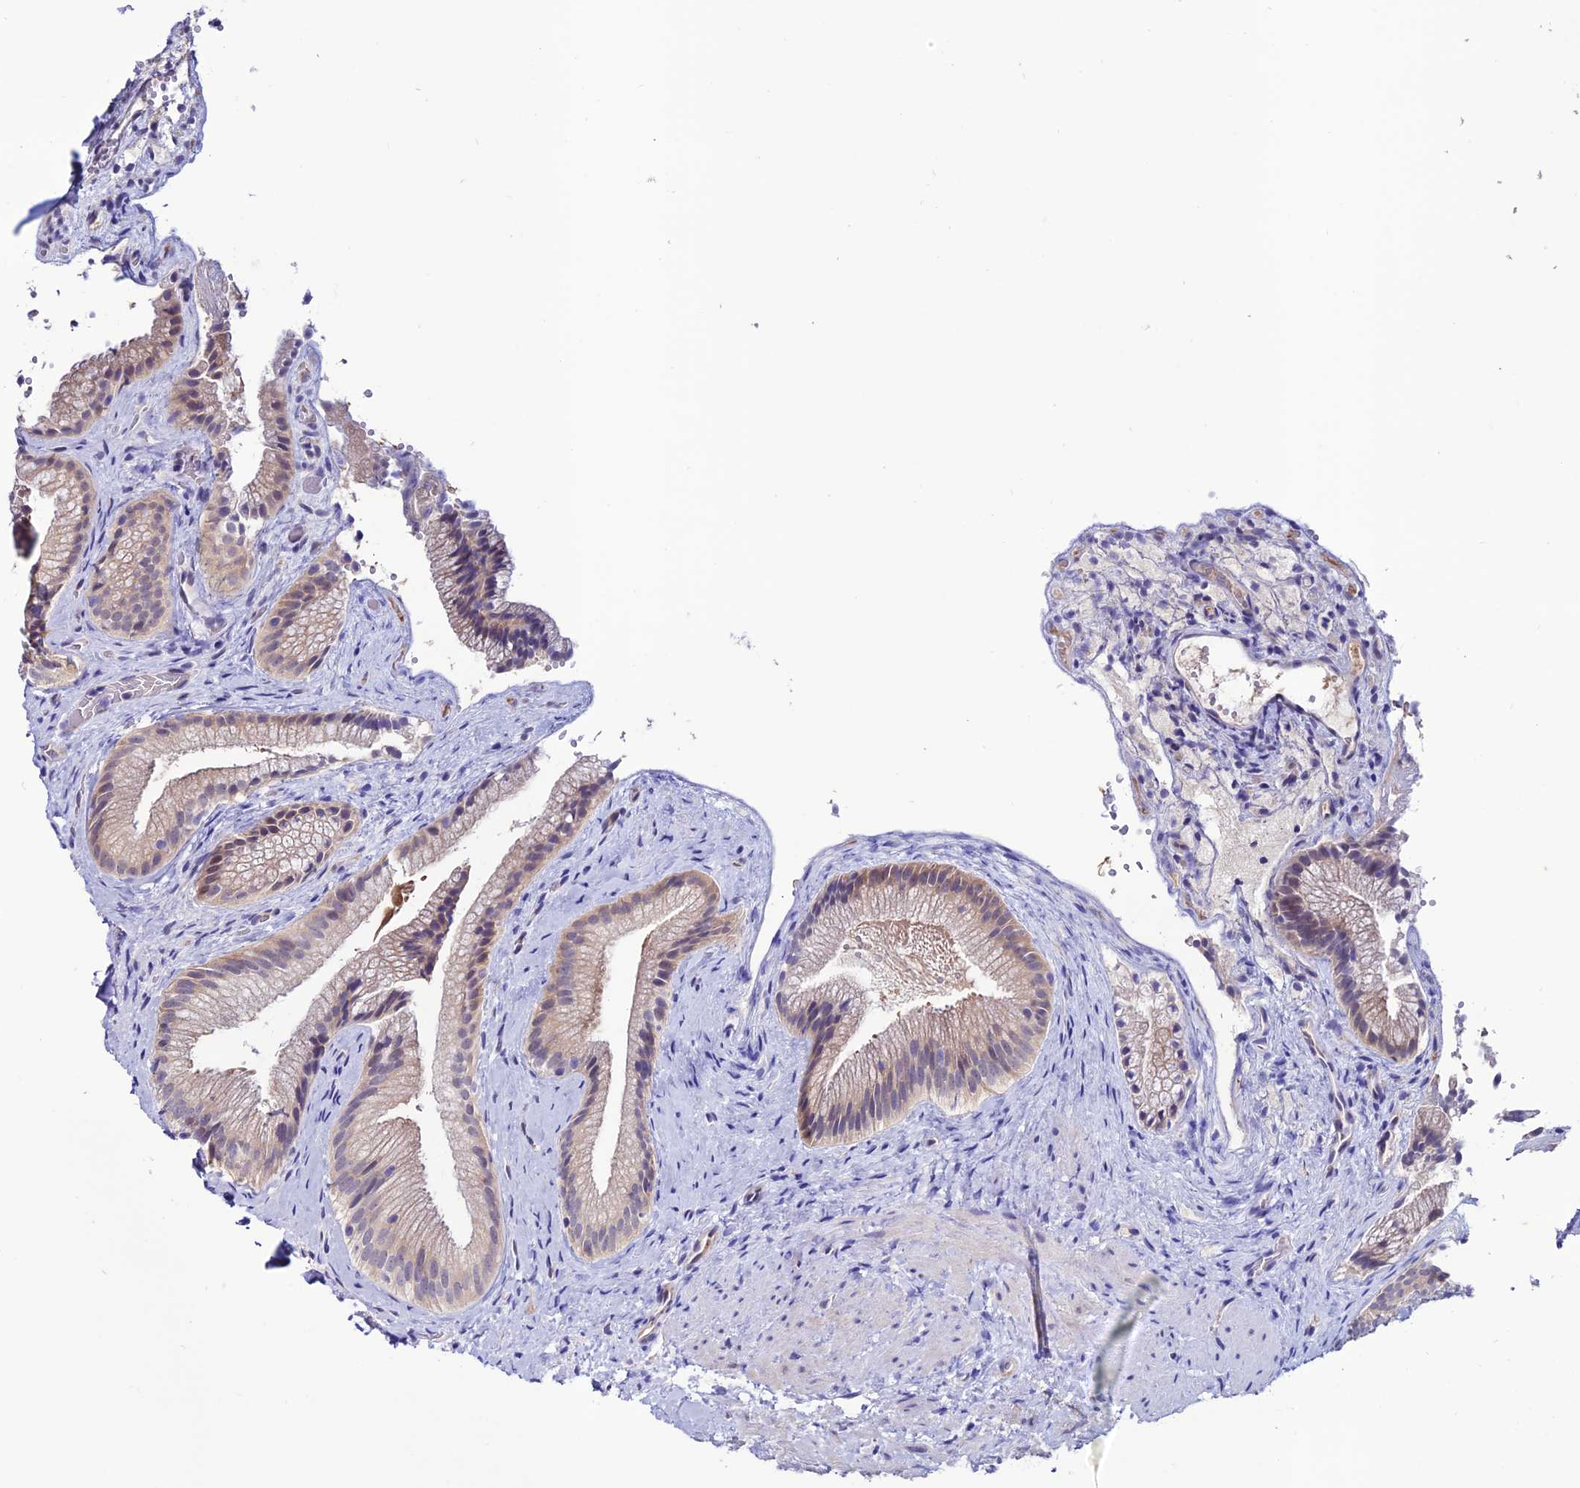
{"staining": {"intensity": "weak", "quantity": "25%-75%", "location": "cytoplasmic/membranous"}, "tissue": "gallbladder", "cell_type": "Glandular cells", "image_type": "normal", "snomed": [{"axis": "morphology", "description": "Normal tissue, NOS"}, {"axis": "morphology", "description": "Inflammation, NOS"}, {"axis": "topography", "description": "Gallbladder"}], "caption": "This photomicrograph displays benign gallbladder stained with immunohistochemistry (IHC) to label a protein in brown. The cytoplasmic/membranous of glandular cells show weak positivity for the protein. Nuclei are counter-stained blue.", "gene": "FZD8", "patient": {"sex": "male", "age": 51}}